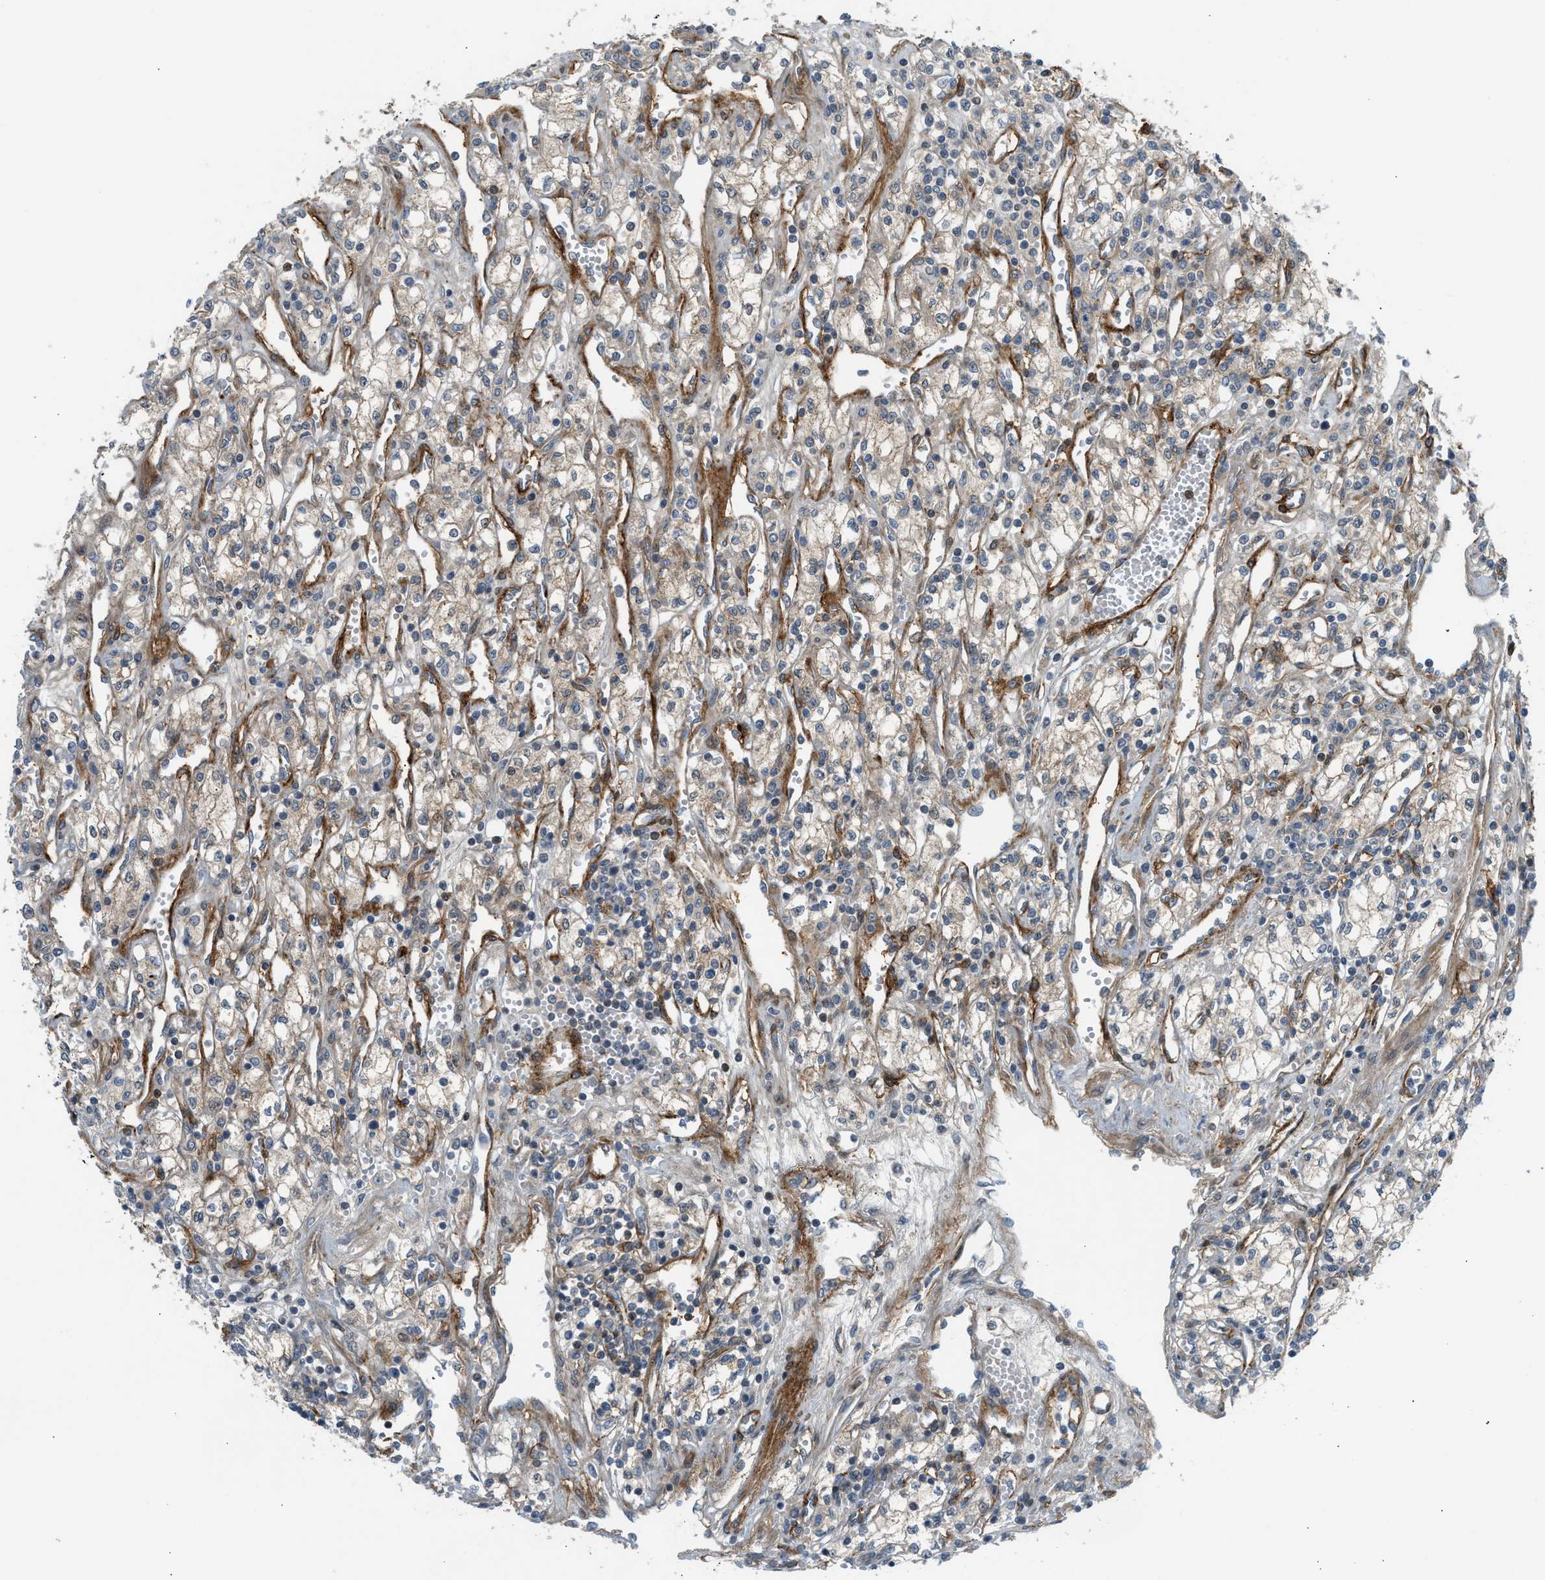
{"staining": {"intensity": "weak", "quantity": "25%-75%", "location": "cytoplasmic/membranous"}, "tissue": "renal cancer", "cell_type": "Tumor cells", "image_type": "cancer", "snomed": [{"axis": "morphology", "description": "Adenocarcinoma, NOS"}, {"axis": "topography", "description": "Kidney"}], "caption": "Human renal adenocarcinoma stained for a protein (brown) demonstrates weak cytoplasmic/membranous positive positivity in approximately 25%-75% of tumor cells.", "gene": "EDNRA", "patient": {"sex": "male", "age": 59}}